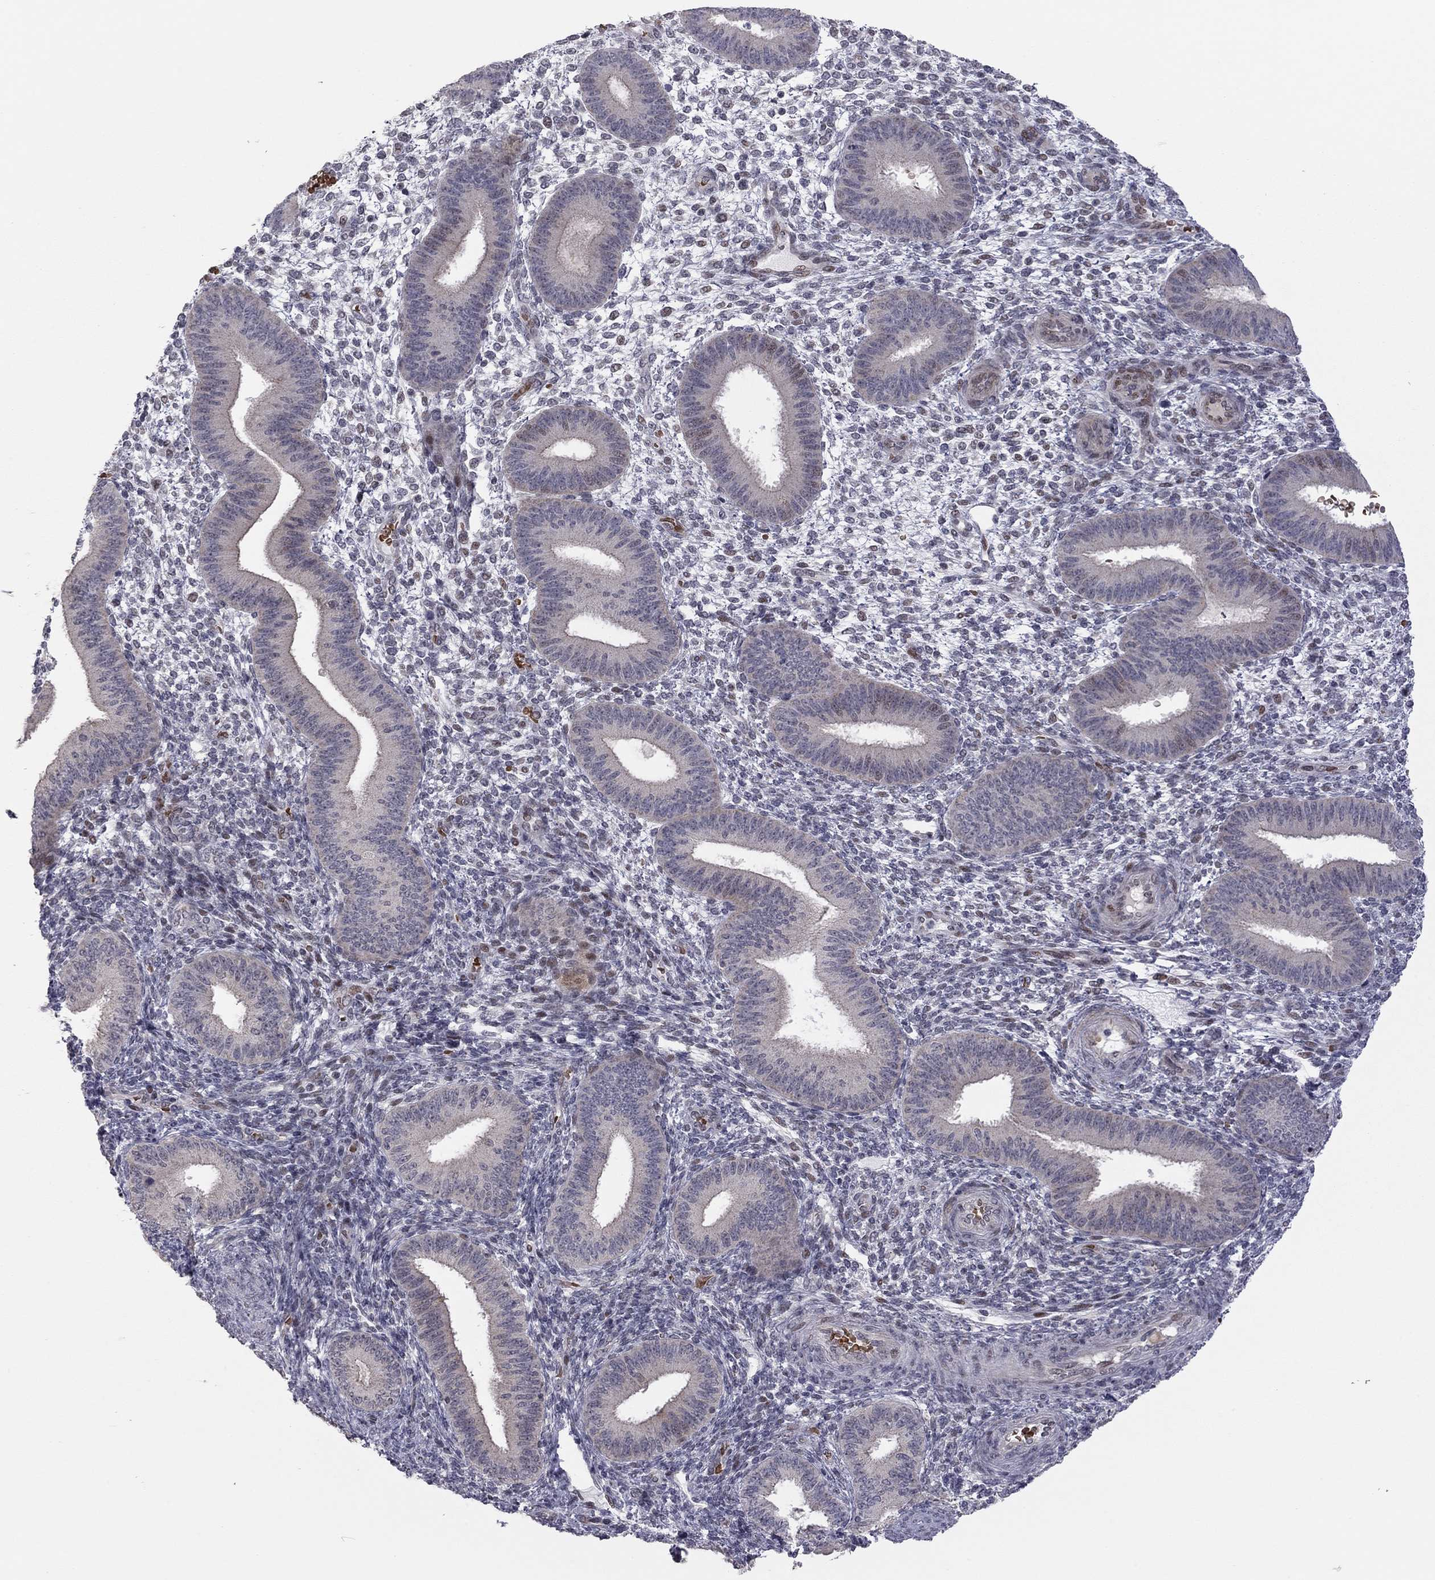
{"staining": {"intensity": "negative", "quantity": "none", "location": "none"}, "tissue": "endometrium", "cell_type": "Cells in endometrial stroma", "image_type": "normal", "snomed": [{"axis": "morphology", "description": "Normal tissue, NOS"}, {"axis": "topography", "description": "Endometrium"}], "caption": "IHC histopathology image of benign human endometrium stained for a protein (brown), which shows no positivity in cells in endometrial stroma.", "gene": "MC3R", "patient": {"sex": "female", "age": 39}}